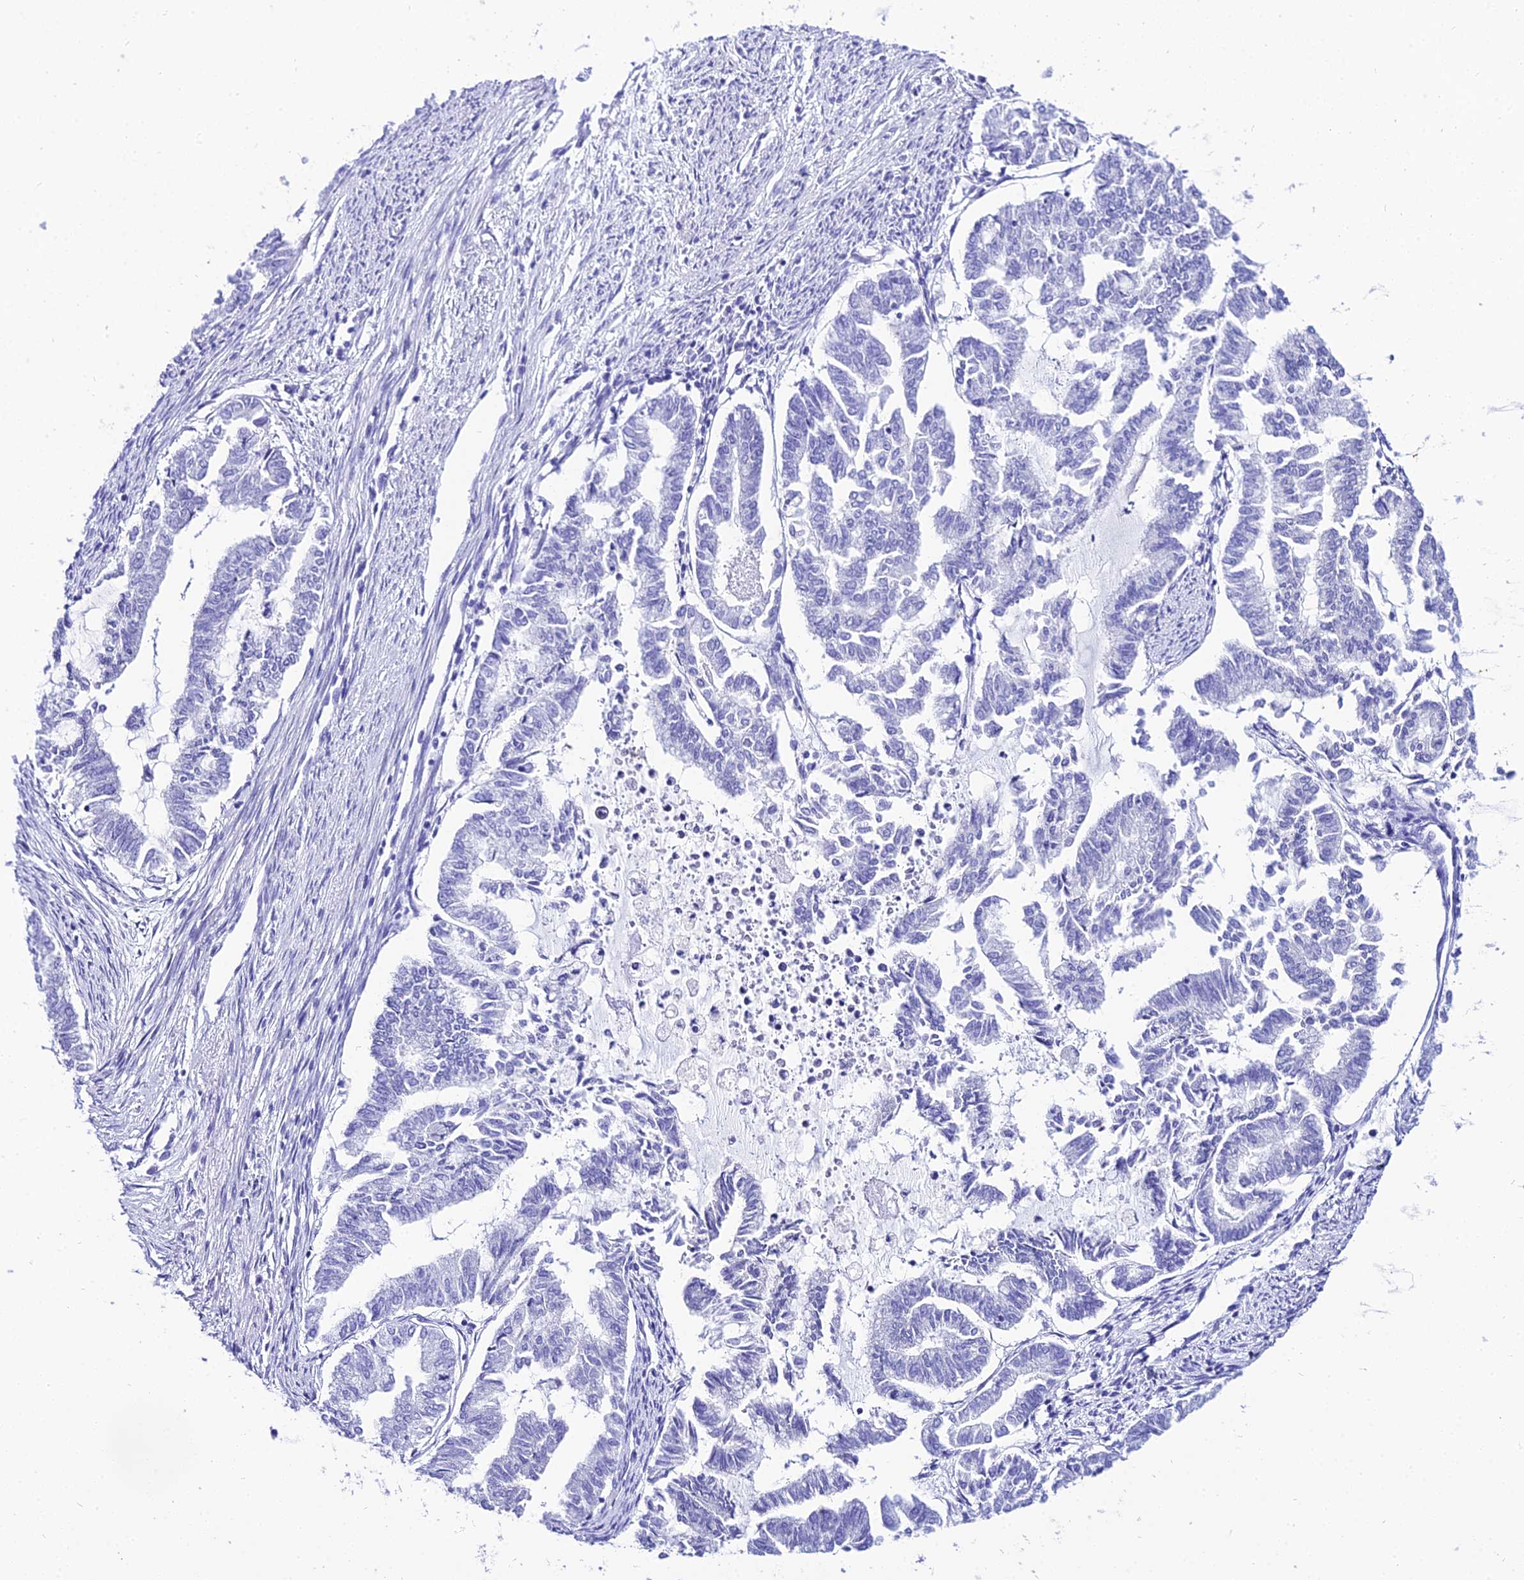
{"staining": {"intensity": "negative", "quantity": "none", "location": "none"}, "tissue": "endometrial cancer", "cell_type": "Tumor cells", "image_type": "cancer", "snomed": [{"axis": "morphology", "description": "Adenocarcinoma, NOS"}, {"axis": "topography", "description": "Endometrium"}], "caption": "Tumor cells show no significant positivity in endometrial cancer.", "gene": "TRMT44", "patient": {"sex": "female", "age": 79}}